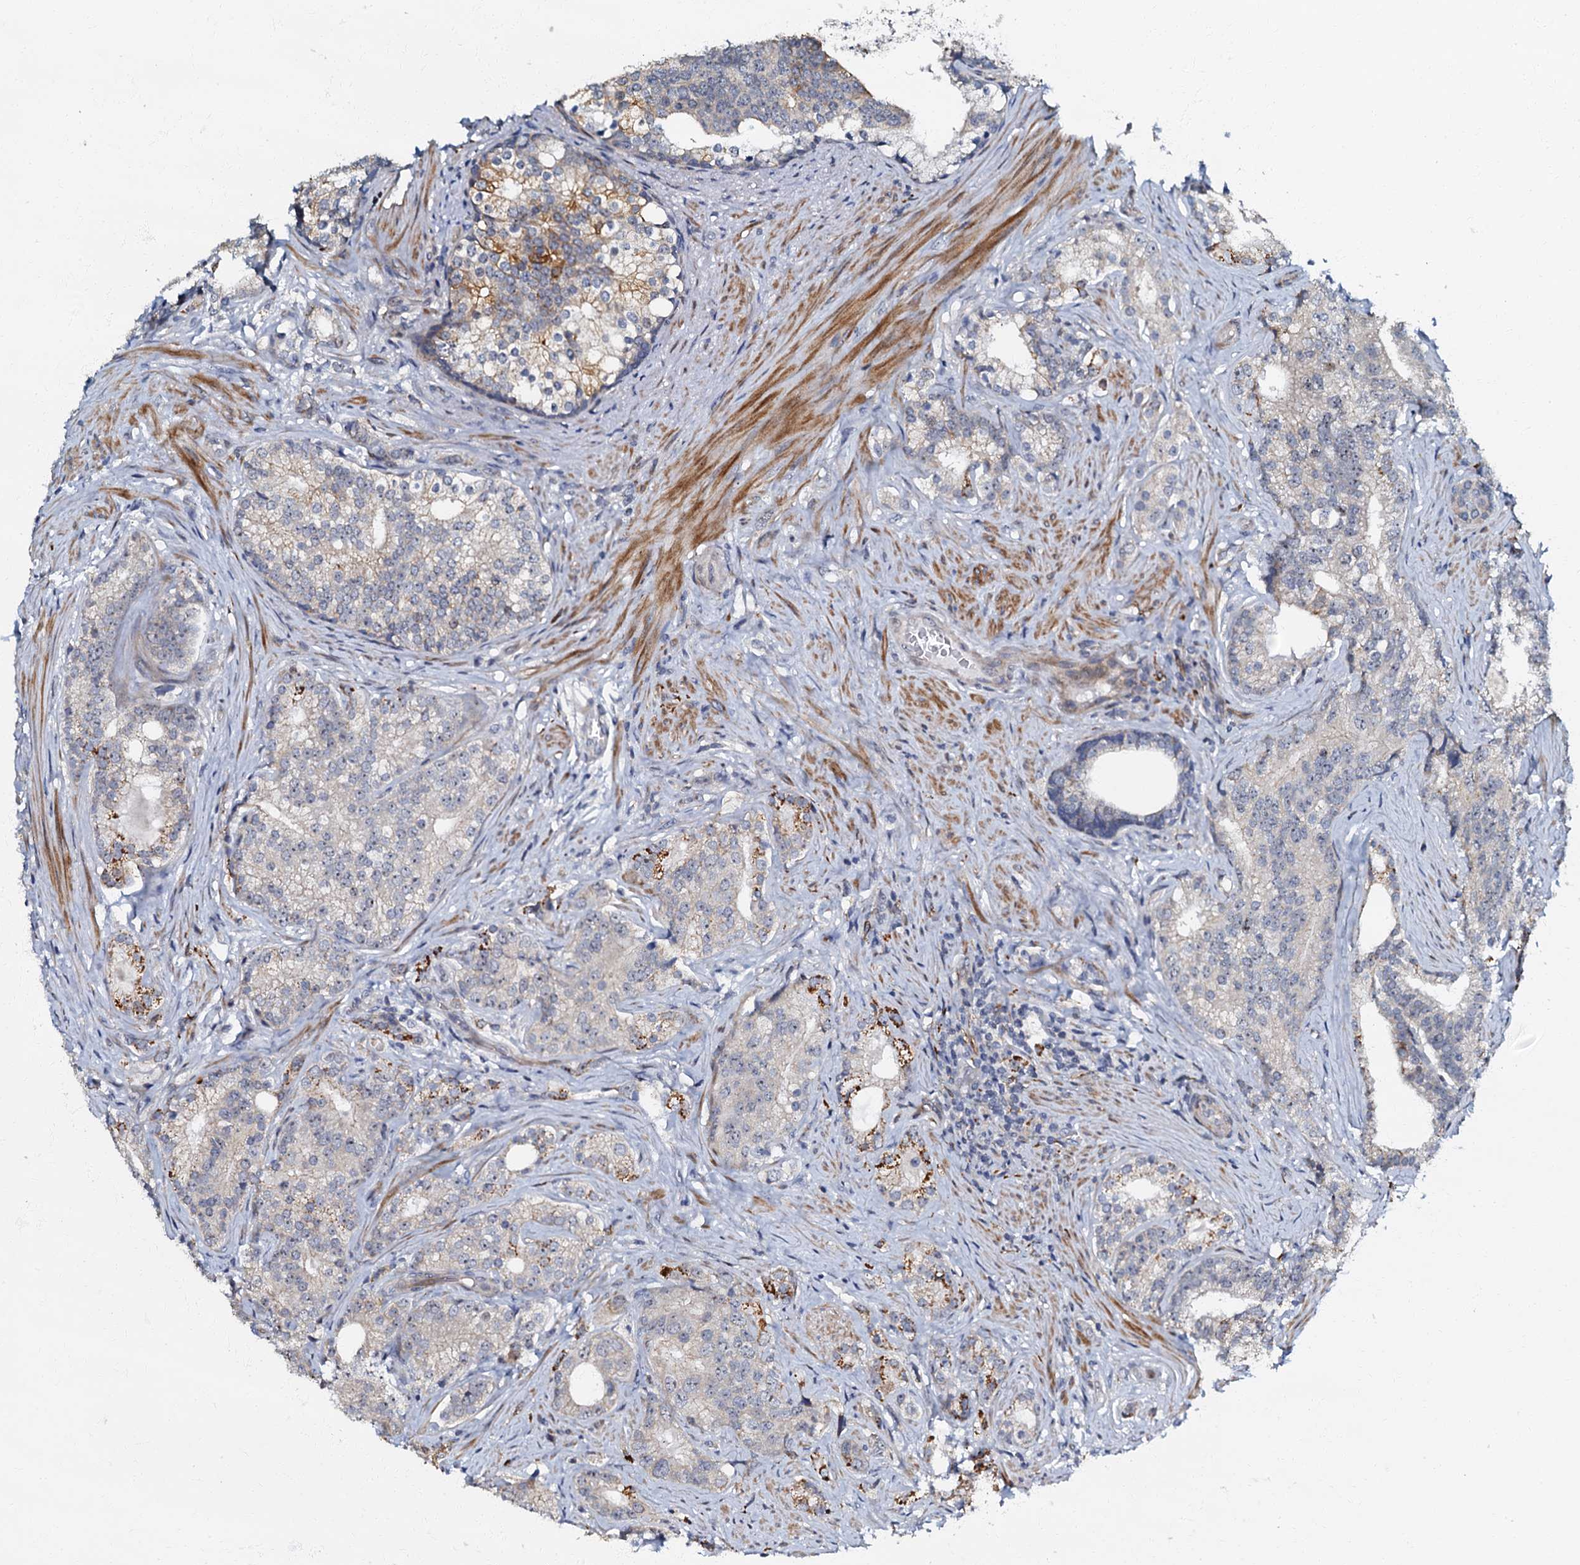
{"staining": {"intensity": "moderate", "quantity": "<25%", "location": "cytoplasmic/membranous"}, "tissue": "prostate cancer", "cell_type": "Tumor cells", "image_type": "cancer", "snomed": [{"axis": "morphology", "description": "Adenocarcinoma, Low grade"}, {"axis": "topography", "description": "Prostate"}], "caption": "Prostate cancer (low-grade adenocarcinoma) stained with DAB immunohistochemistry displays low levels of moderate cytoplasmic/membranous expression in about <25% of tumor cells.", "gene": "OLAH", "patient": {"sex": "male", "age": 71}}